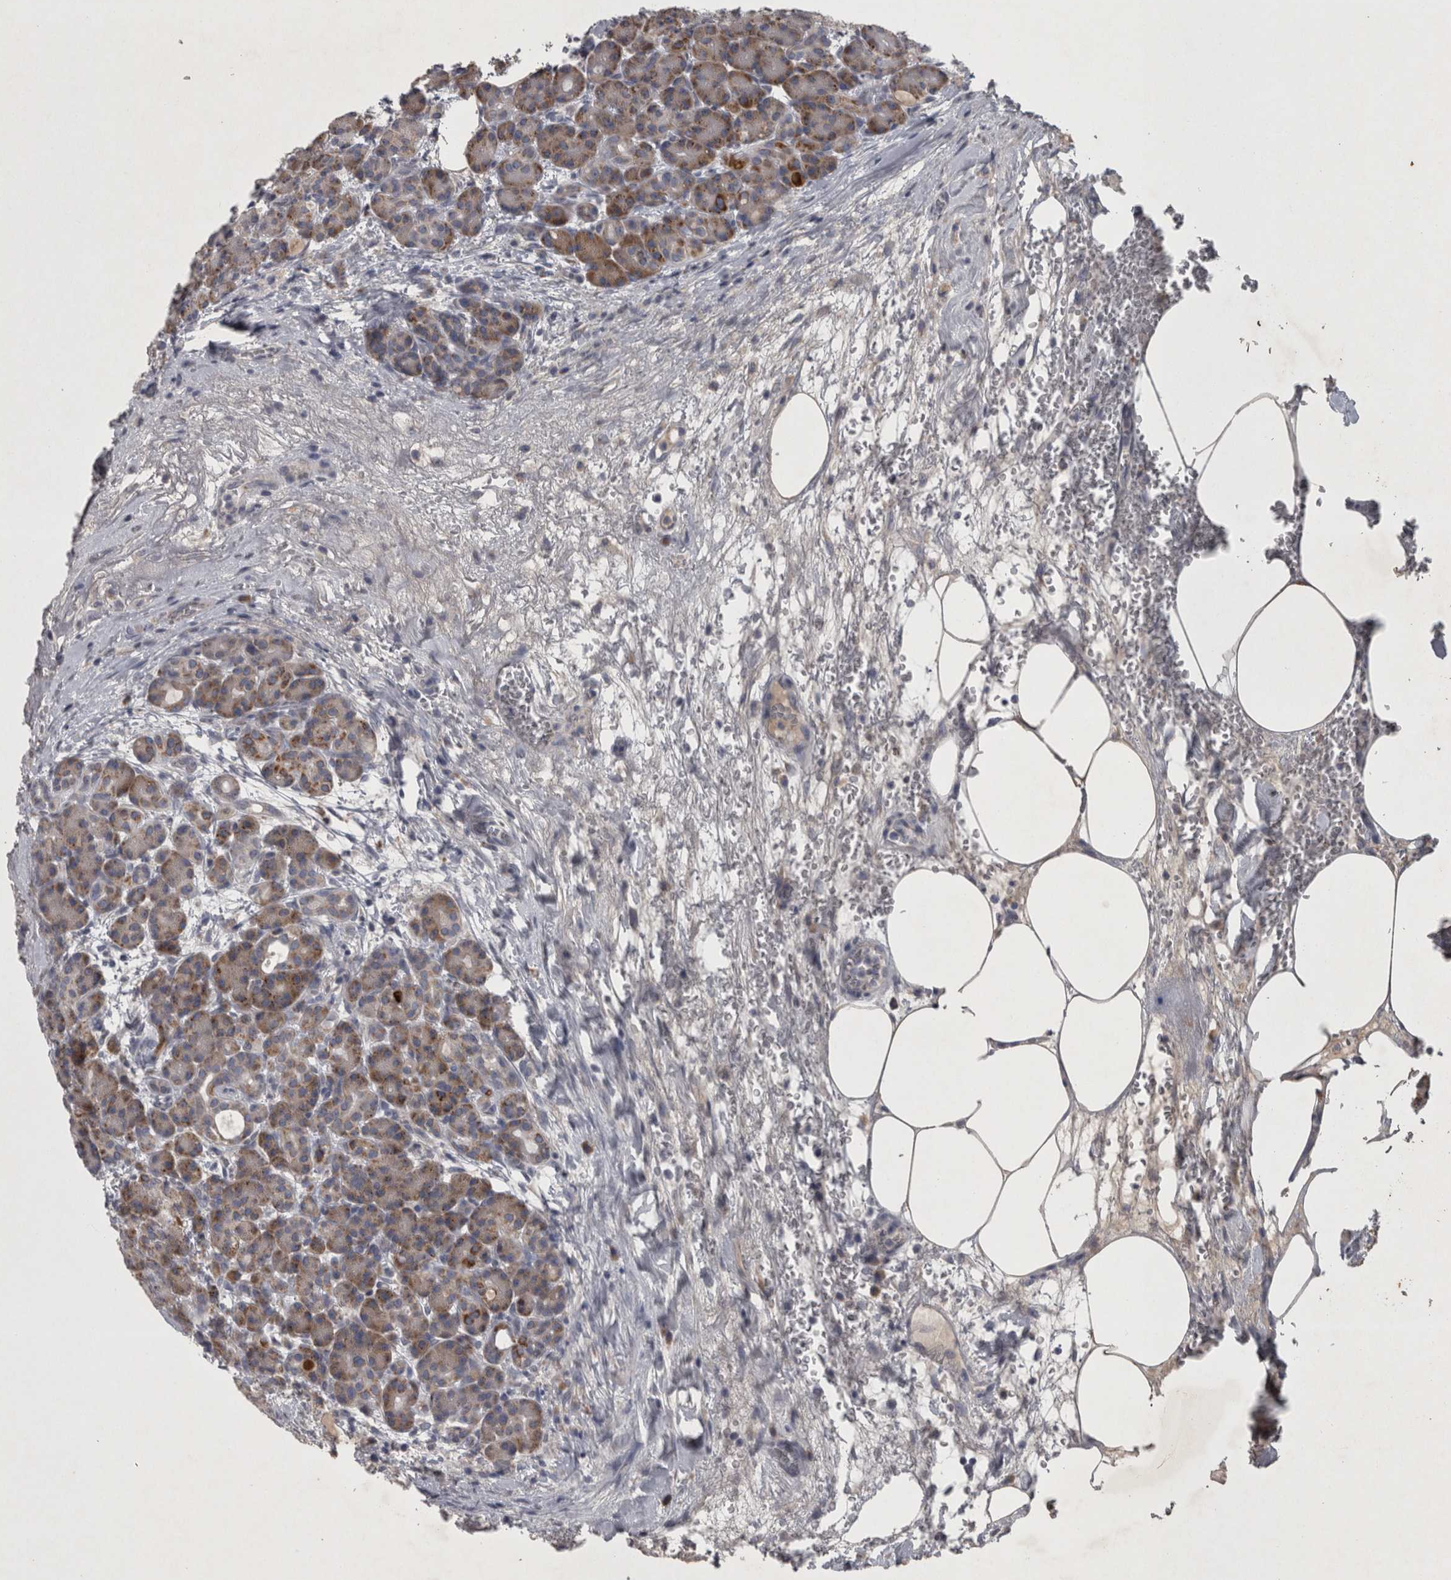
{"staining": {"intensity": "strong", "quantity": ">75%", "location": "cytoplasmic/membranous"}, "tissue": "pancreas", "cell_type": "Exocrine glandular cells", "image_type": "normal", "snomed": [{"axis": "morphology", "description": "Normal tissue, NOS"}, {"axis": "topography", "description": "Pancreas"}], "caption": "IHC of normal human pancreas displays high levels of strong cytoplasmic/membranous positivity in approximately >75% of exocrine glandular cells.", "gene": "DBT", "patient": {"sex": "male", "age": 63}}